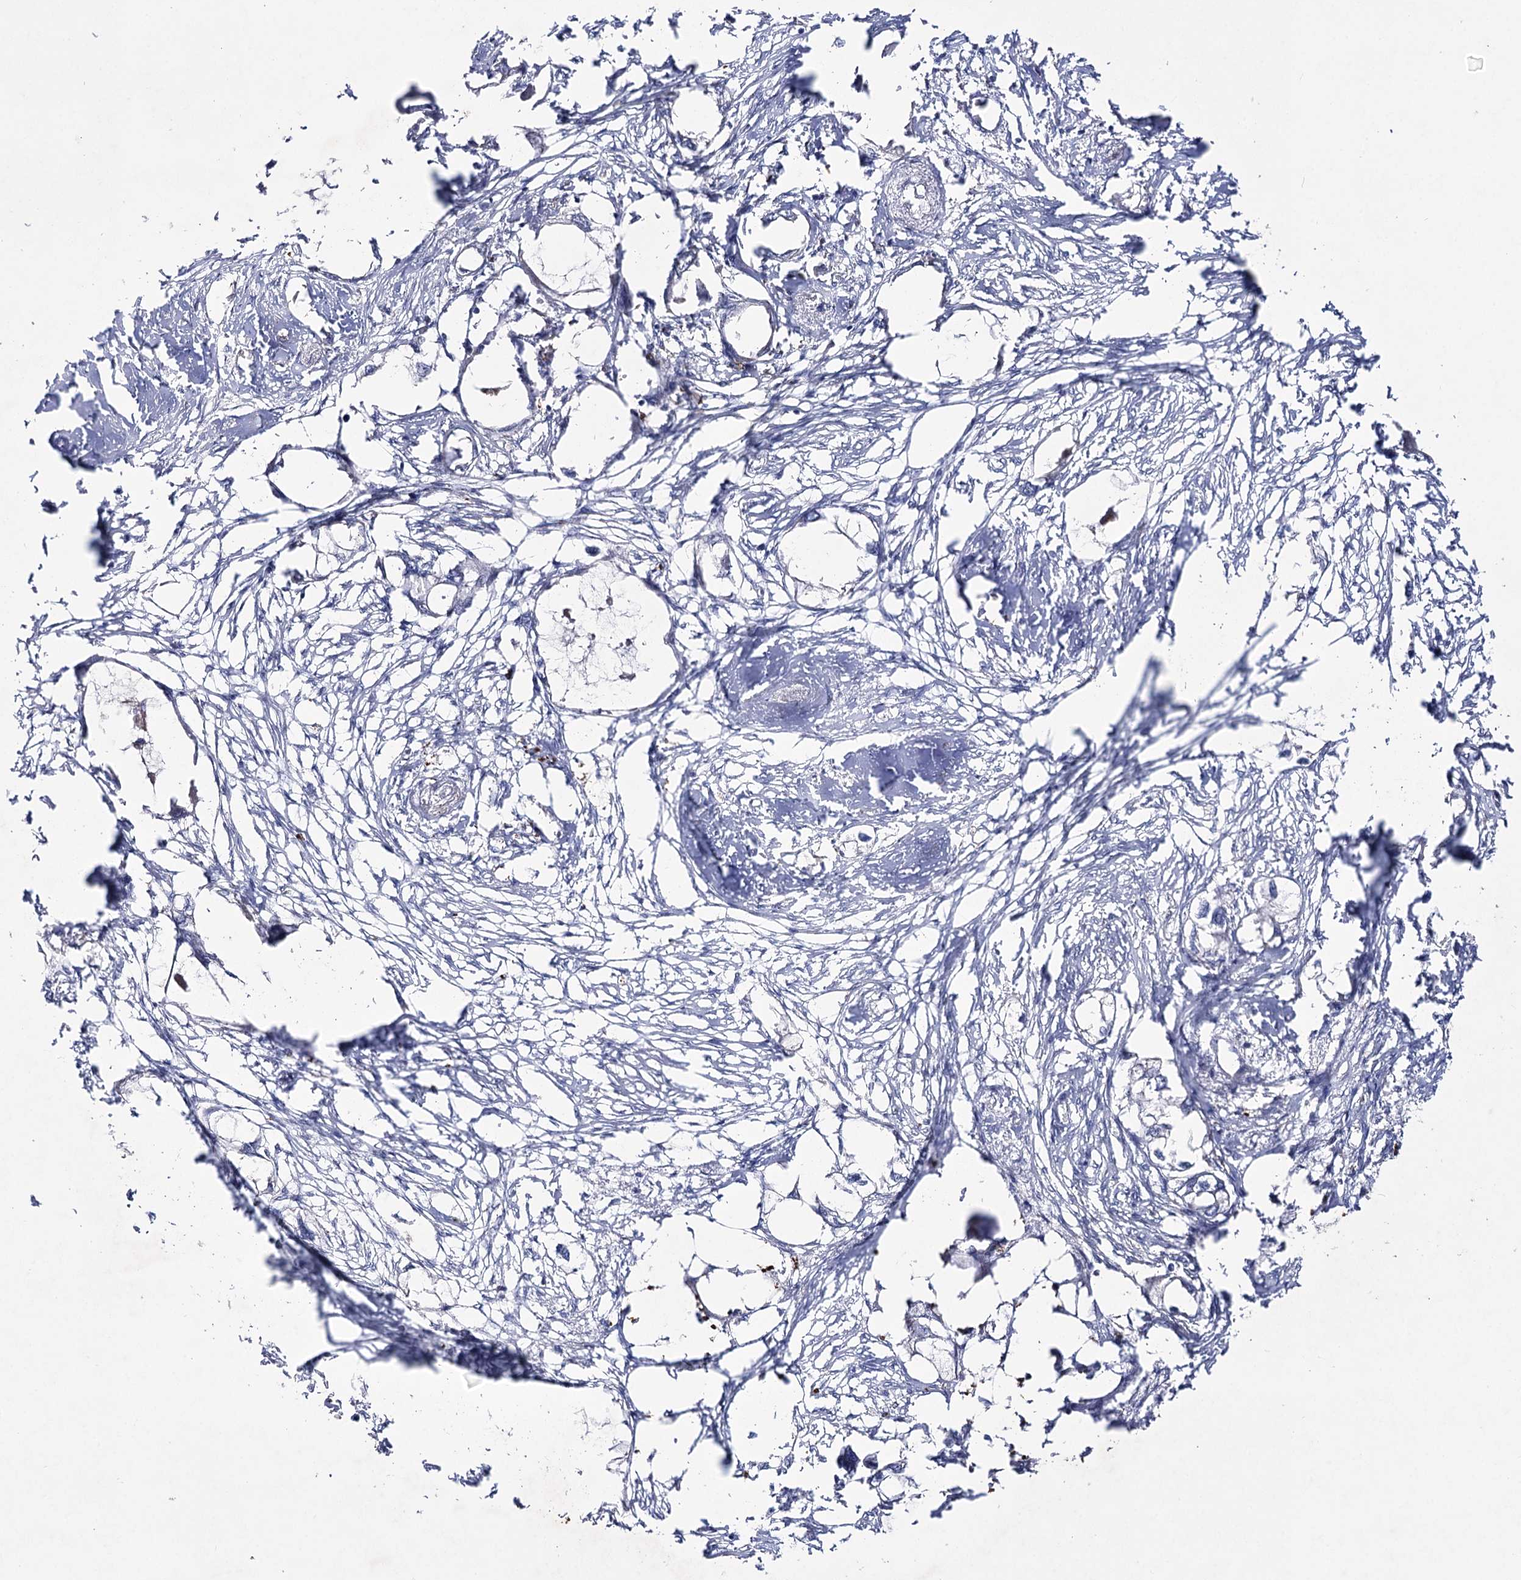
{"staining": {"intensity": "negative", "quantity": "none", "location": "none"}, "tissue": "endometrial cancer", "cell_type": "Tumor cells", "image_type": "cancer", "snomed": [{"axis": "morphology", "description": "Adenocarcinoma, NOS"}, {"axis": "morphology", "description": "Adenocarcinoma, metastatic, NOS"}, {"axis": "topography", "description": "Adipose tissue"}, {"axis": "topography", "description": "Endometrium"}], "caption": "Immunohistochemical staining of metastatic adenocarcinoma (endometrial) displays no significant positivity in tumor cells.", "gene": "NAGLU", "patient": {"sex": "female", "age": 67}}